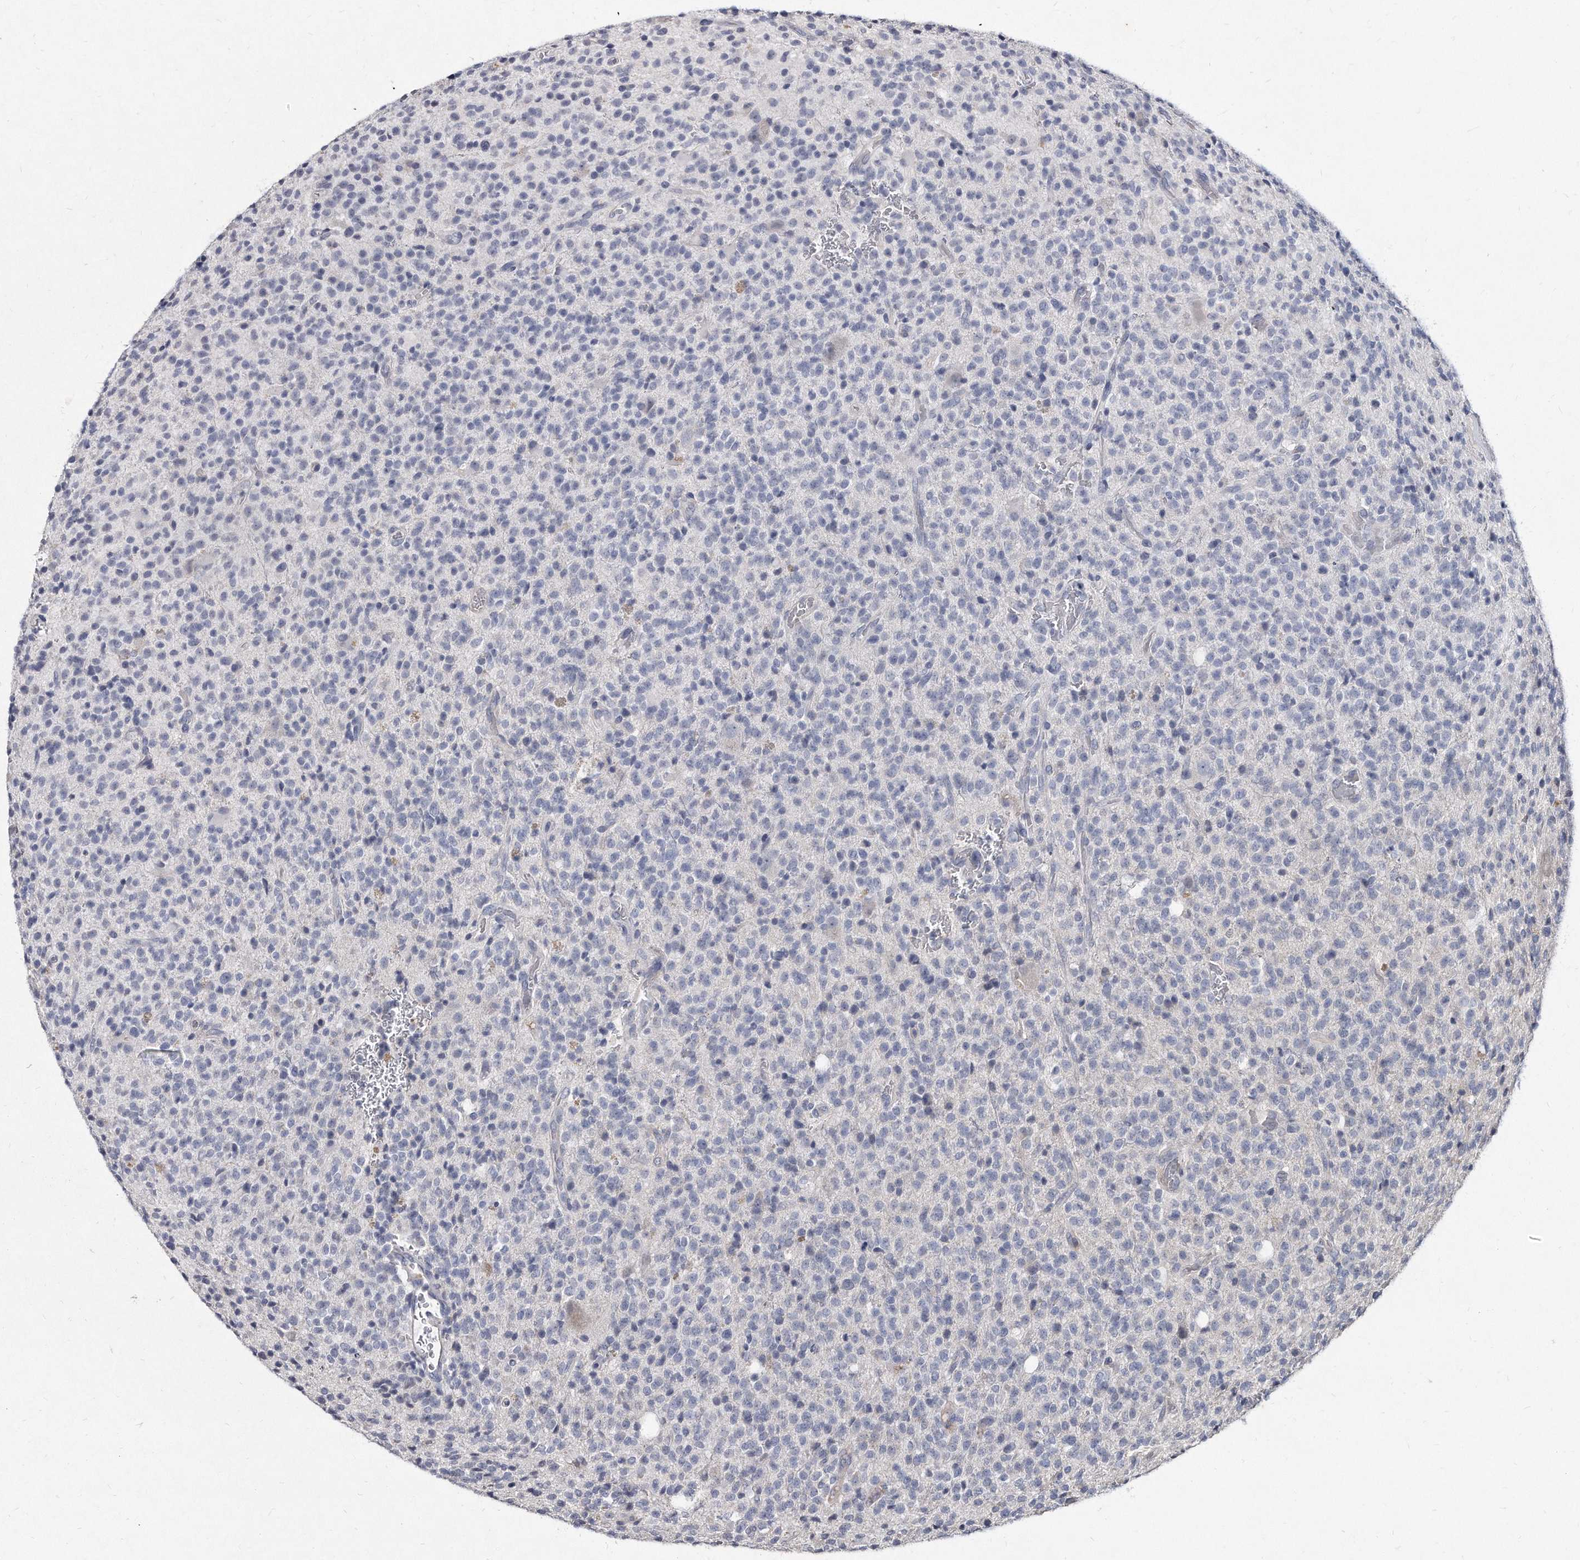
{"staining": {"intensity": "negative", "quantity": "none", "location": "none"}, "tissue": "glioma", "cell_type": "Tumor cells", "image_type": "cancer", "snomed": [{"axis": "morphology", "description": "Glioma, malignant, High grade"}, {"axis": "topography", "description": "Brain"}], "caption": "The micrograph demonstrates no staining of tumor cells in high-grade glioma (malignant). The staining was performed using DAB (3,3'-diaminobenzidine) to visualize the protein expression in brown, while the nuclei were stained in blue with hematoxylin (Magnification: 20x).", "gene": "KLHDC3", "patient": {"sex": "male", "age": 34}}